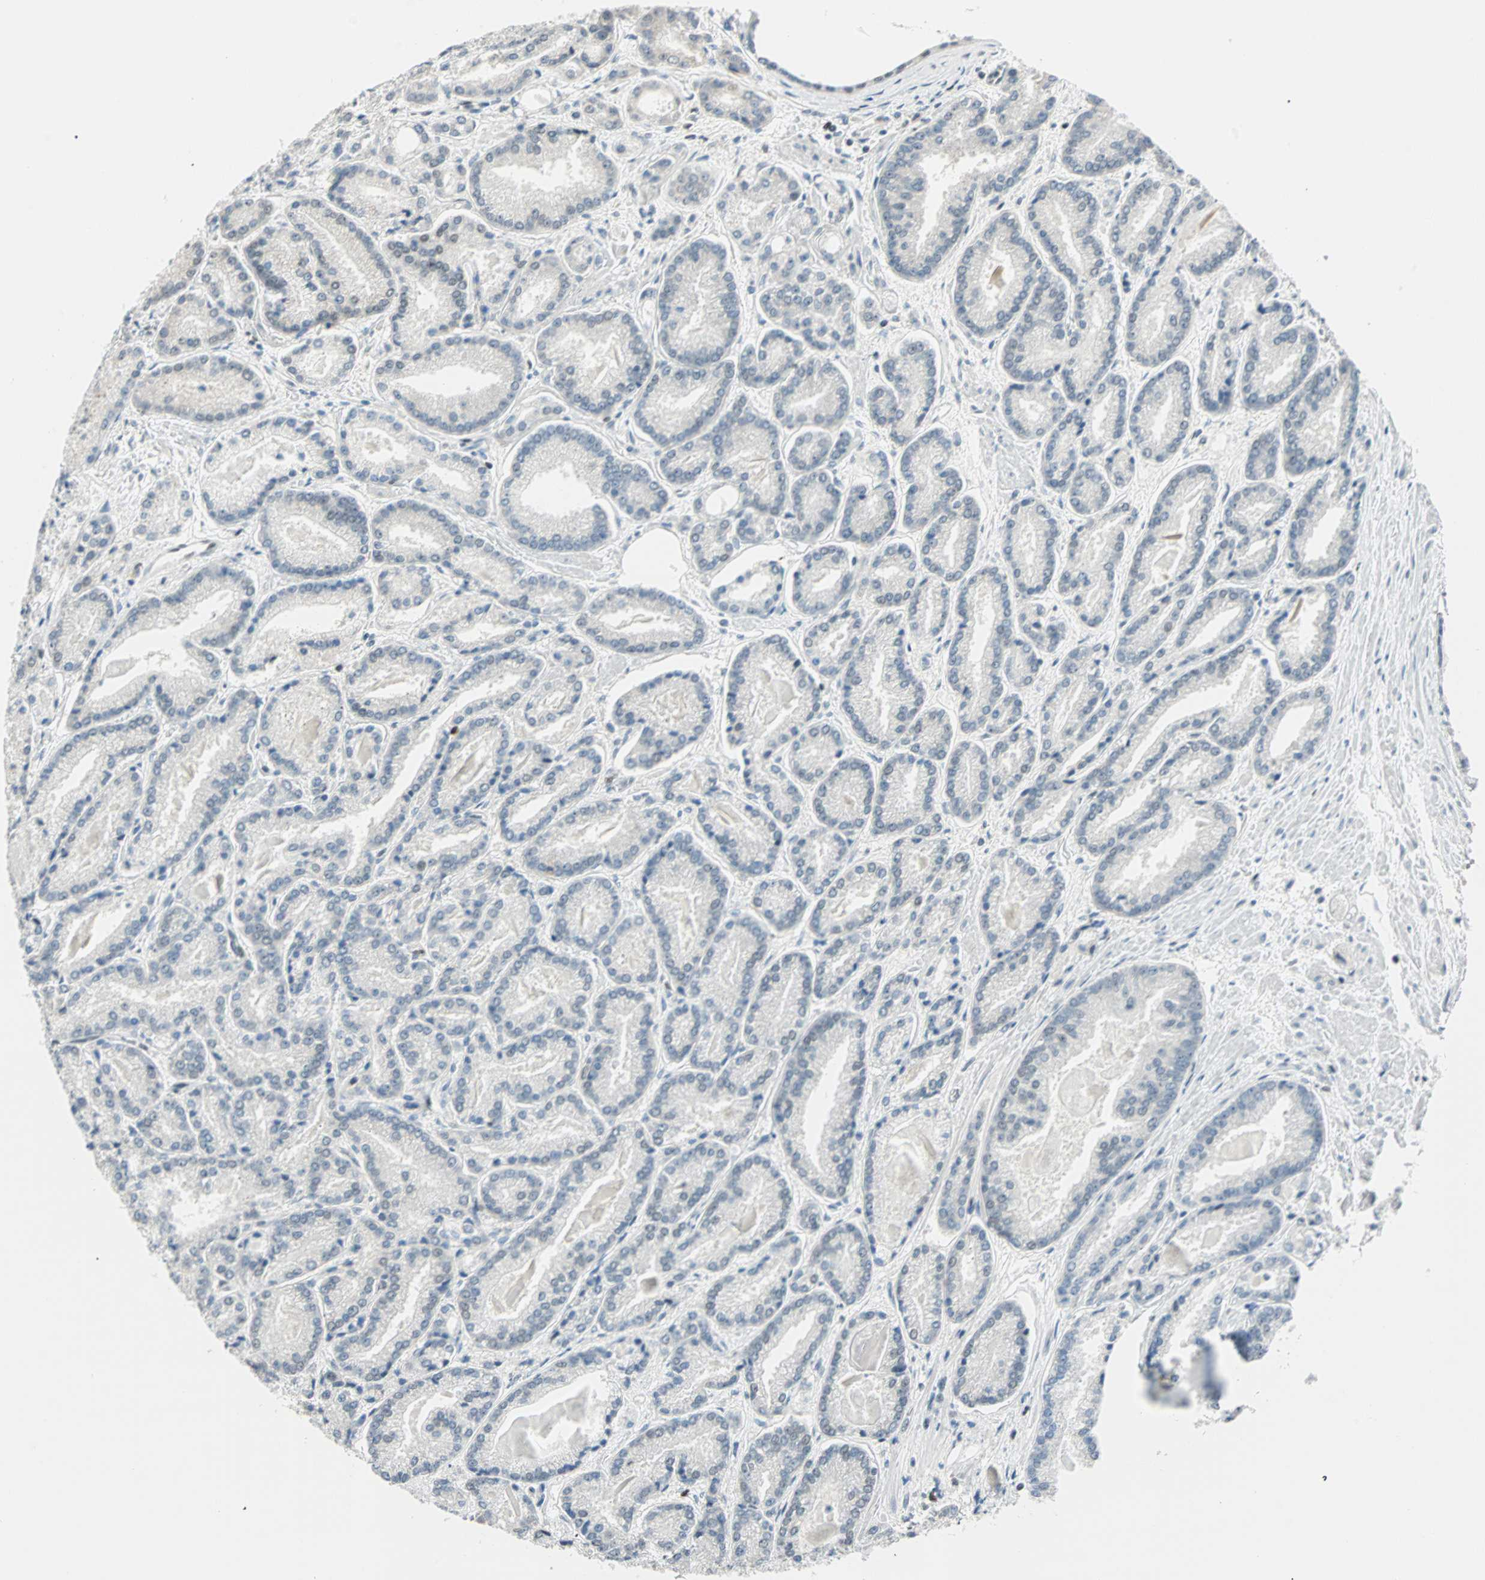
{"staining": {"intensity": "negative", "quantity": "none", "location": "none"}, "tissue": "prostate cancer", "cell_type": "Tumor cells", "image_type": "cancer", "snomed": [{"axis": "morphology", "description": "Adenocarcinoma, Low grade"}, {"axis": "topography", "description": "Prostate"}], "caption": "Adenocarcinoma (low-grade) (prostate) was stained to show a protein in brown. There is no significant positivity in tumor cells.", "gene": "MSX2", "patient": {"sex": "male", "age": 59}}